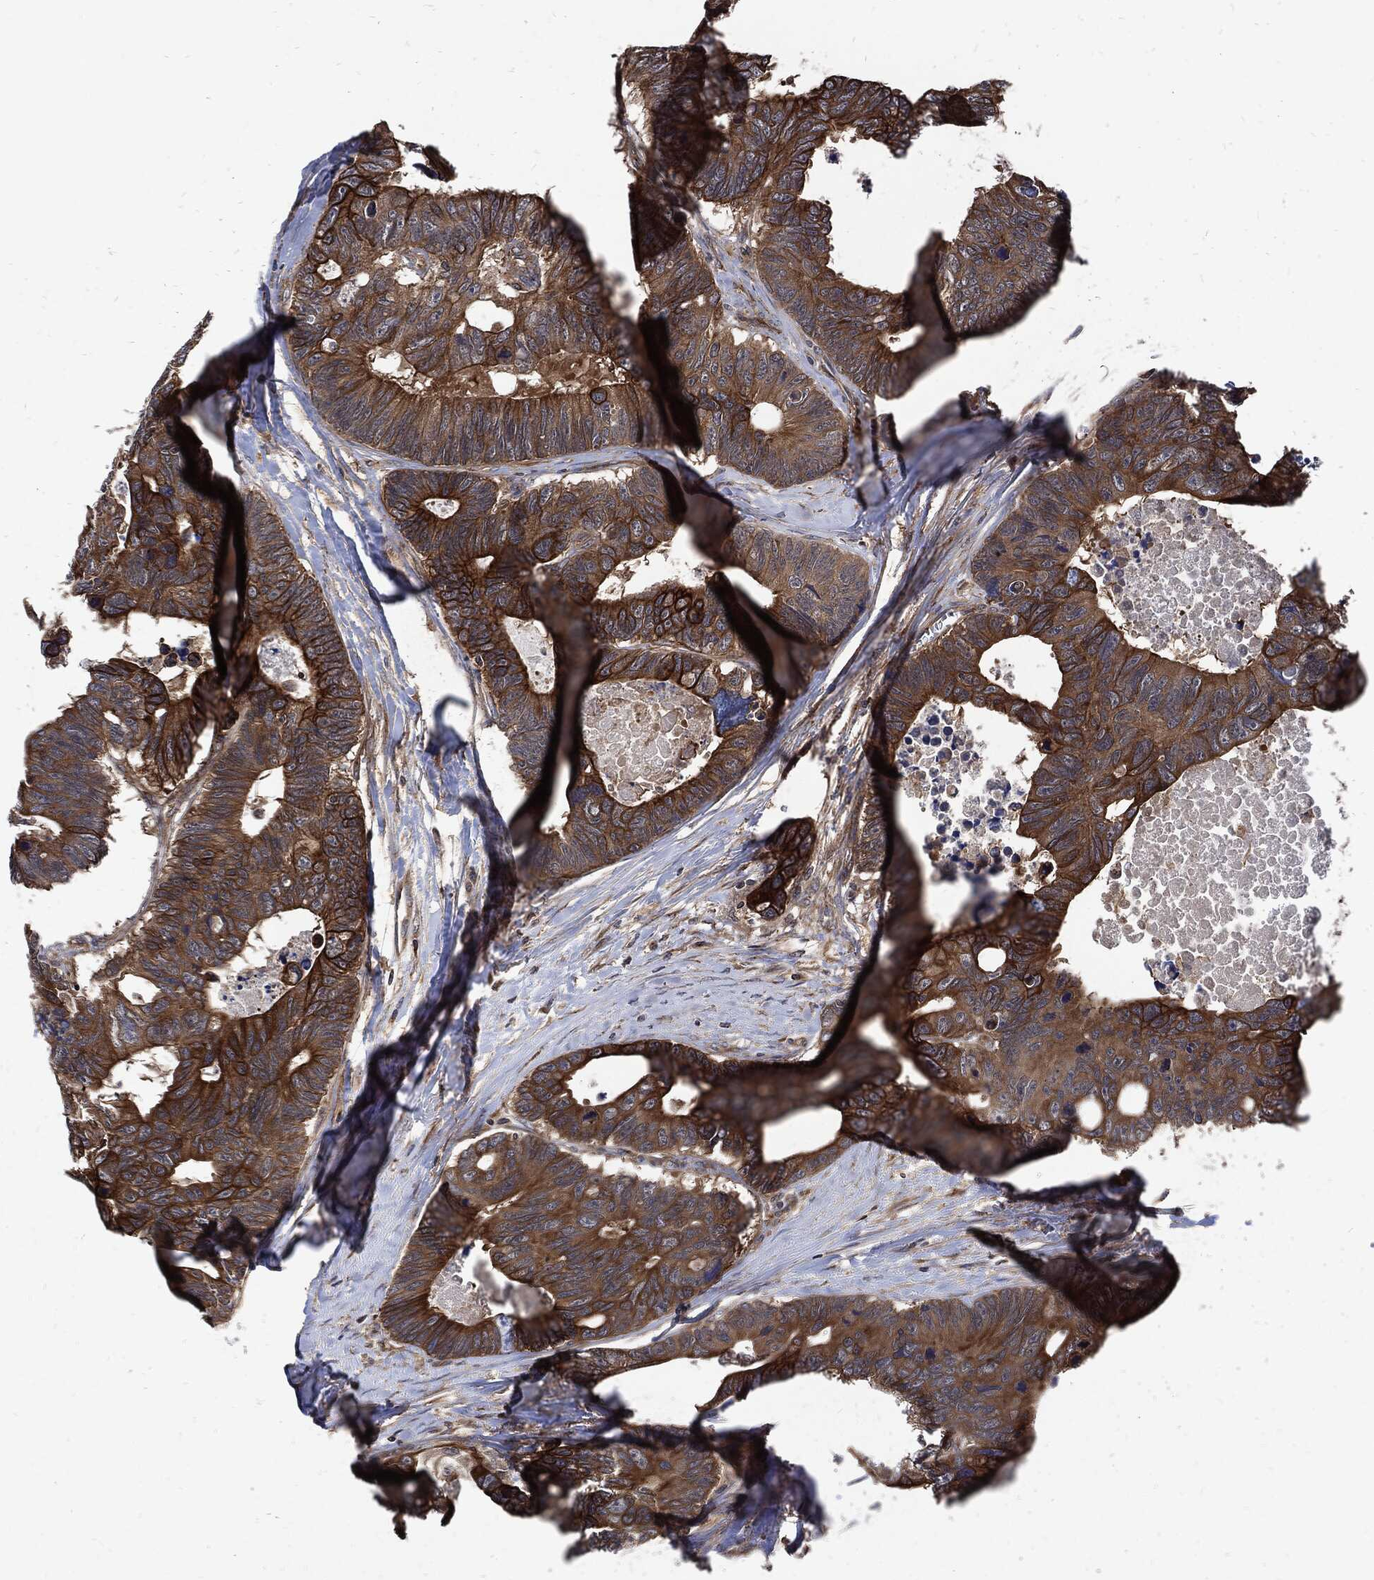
{"staining": {"intensity": "strong", "quantity": "25%-75%", "location": "cytoplasmic/membranous"}, "tissue": "colorectal cancer", "cell_type": "Tumor cells", "image_type": "cancer", "snomed": [{"axis": "morphology", "description": "Adenocarcinoma, NOS"}, {"axis": "topography", "description": "Colon"}], "caption": "An IHC image of tumor tissue is shown. Protein staining in brown shows strong cytoplasmic/membranous positivity in colorectal cancer within tumor cells.", "gene": "DCTN1", "patient": {"sex": "female", "age": 77}}